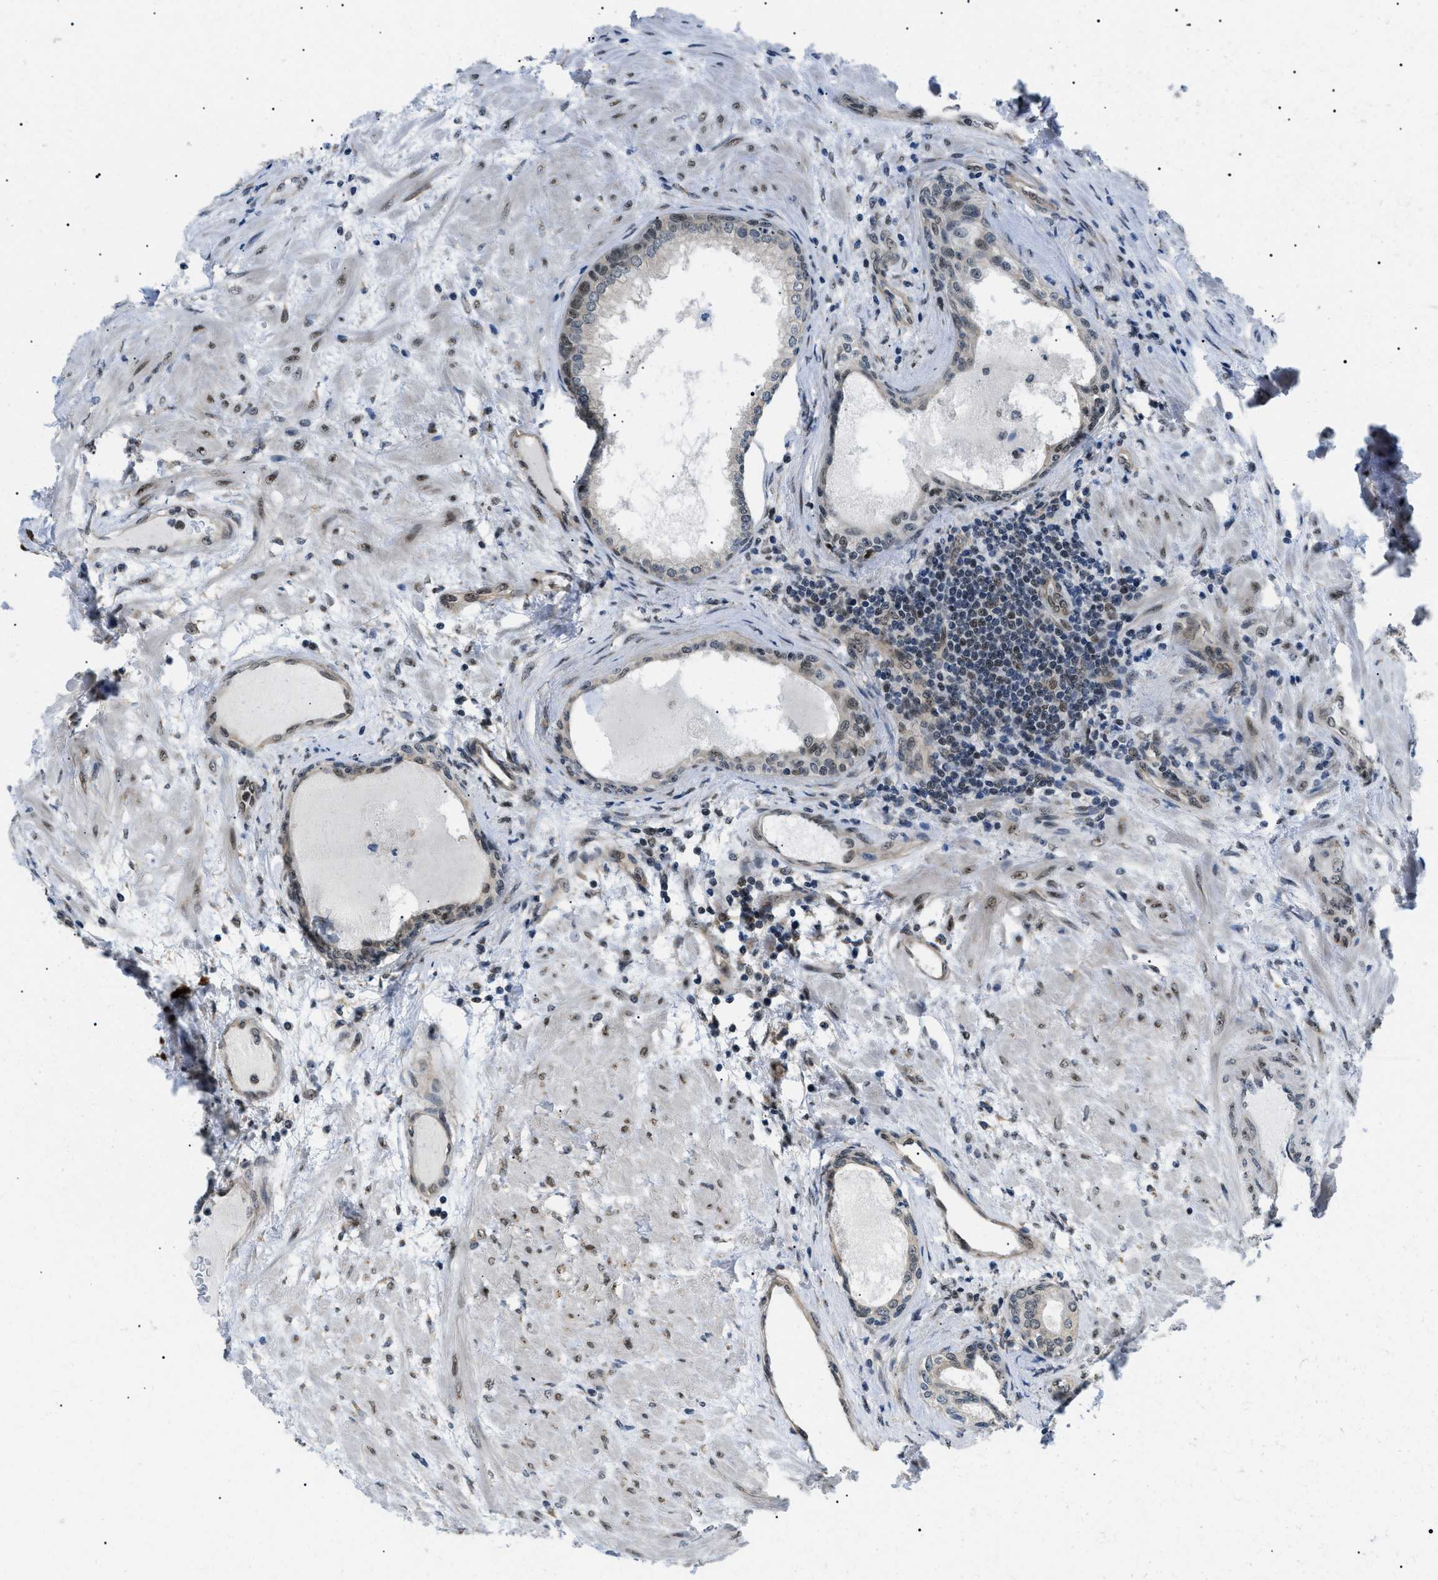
{"staining": {"intensity": "moderate", "quantity": ">75%", "location": "cytoplasmic/membranous,nuclear"}, "tissue": "prostate", "cell_type": "Glandular cells", "image_type": "normal", "snomed": [{"axis": "morphology", "description": "Normal tissue, NOS"}, {"axis": "topography", "description": "Prostate"}], "caption": "Prostate stained for a protein (brown) demonstrates moderate cytoplasmic/membranous,nuclear positive staining in about >75% of glandular cells.", "gene": "CWC25", "patient": {"sex": "male", "age": 76}}